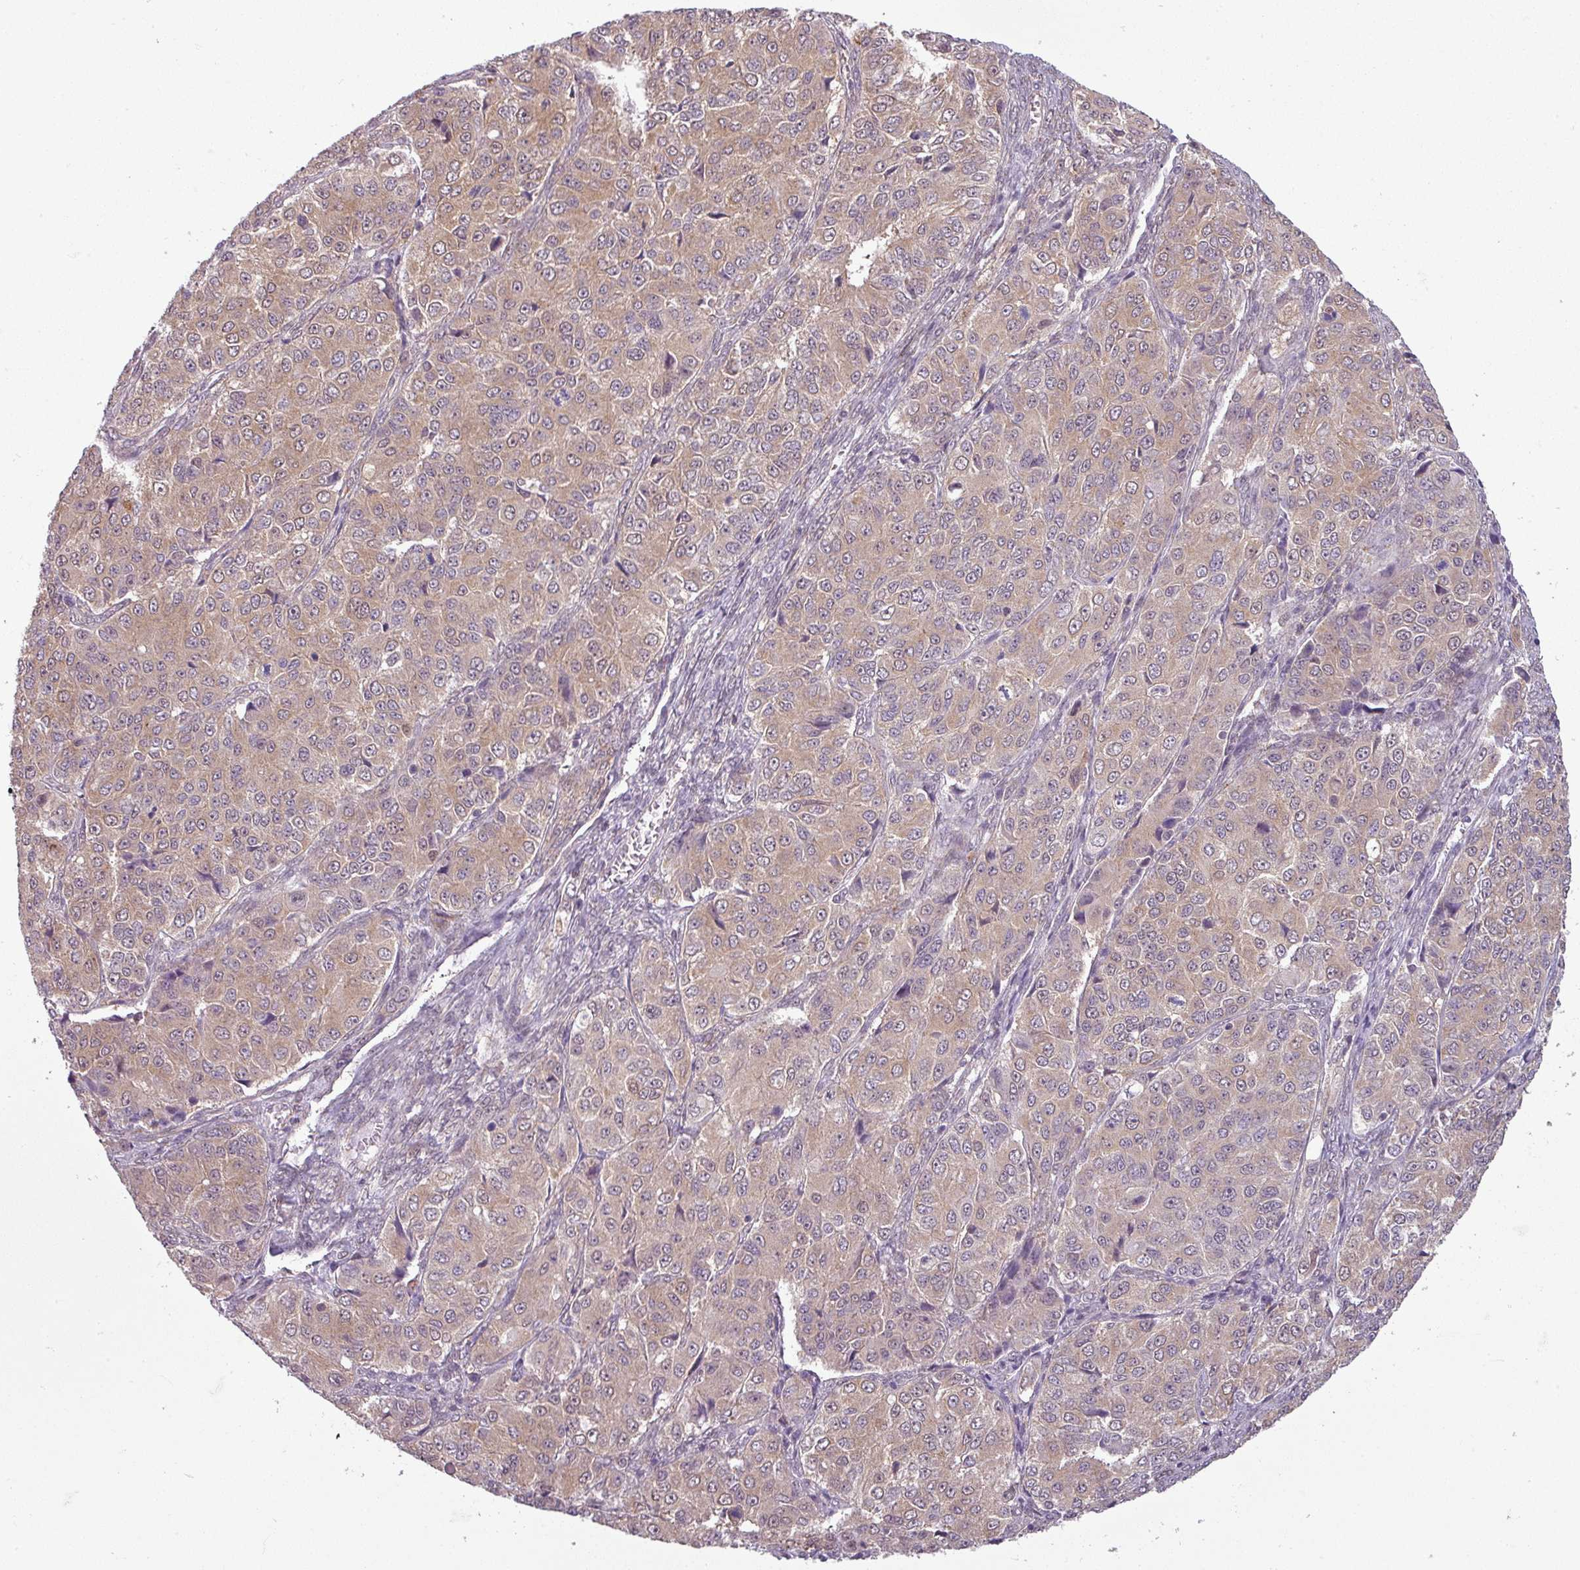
{"staining": {"intensity": "moderate", "quantity": ">75%", "location": "cytoplasmic/membranous,nuclear"}, "tissue": "ovarian cancer", "cell_type": "Tumor cells", "image_type": "cancer", "snomed": [{"axis": "morphology", "description": "Carcinoma, endometroid"}, {"axis": "topography", "description": "Ovary"}], "caption": "A photomicrograph of ovarian endometroid carcinoma stained for a protein displays moderate cytoplasmic/membranous and nuclear brown staining in tumor cells.", "gene": "CCDC144A", "patient": {"sex": "female", "age": 51}}